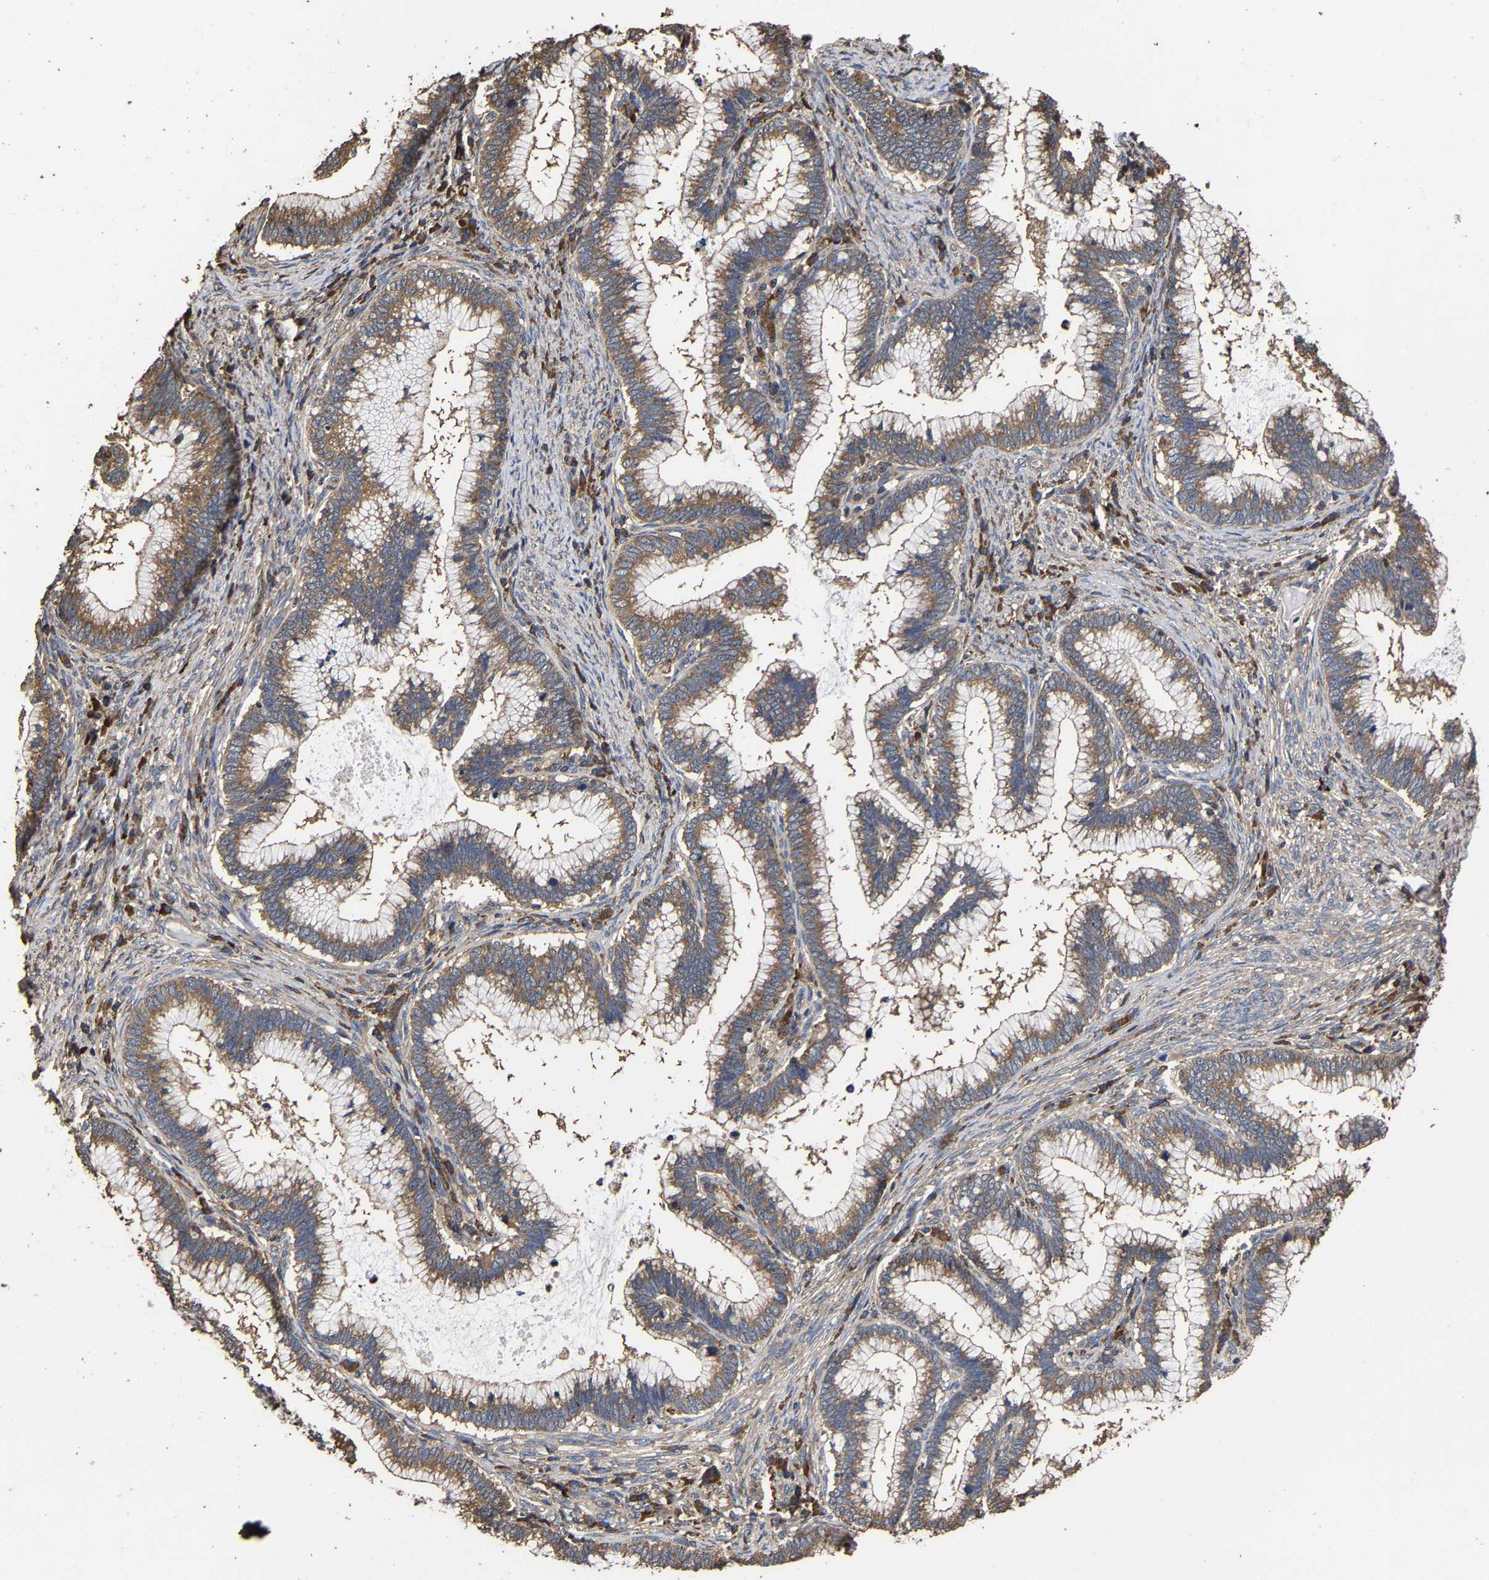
{"staining": {"intensity": "moderate", "quantity": ">75%", "location": "cytoplasmic/membranous"}, "tissue": "cervical cancer", "cell_type": "Tumor cells", "image_type": "cancer", "snomed": [{"axis": "morphology", "description": "Adenocarcinoma, NOS"}, {"axis": "topography", "description": "Cervix"}], "caption": "Cervical adenocarcinoma stained with immunohistochemistry (IHC) reveals moderate cytoplasmic/membranous staining in approximately >75% of tumor cells.", "gene": "ITCH", "patient": {"sex": "female", "age": 36}}